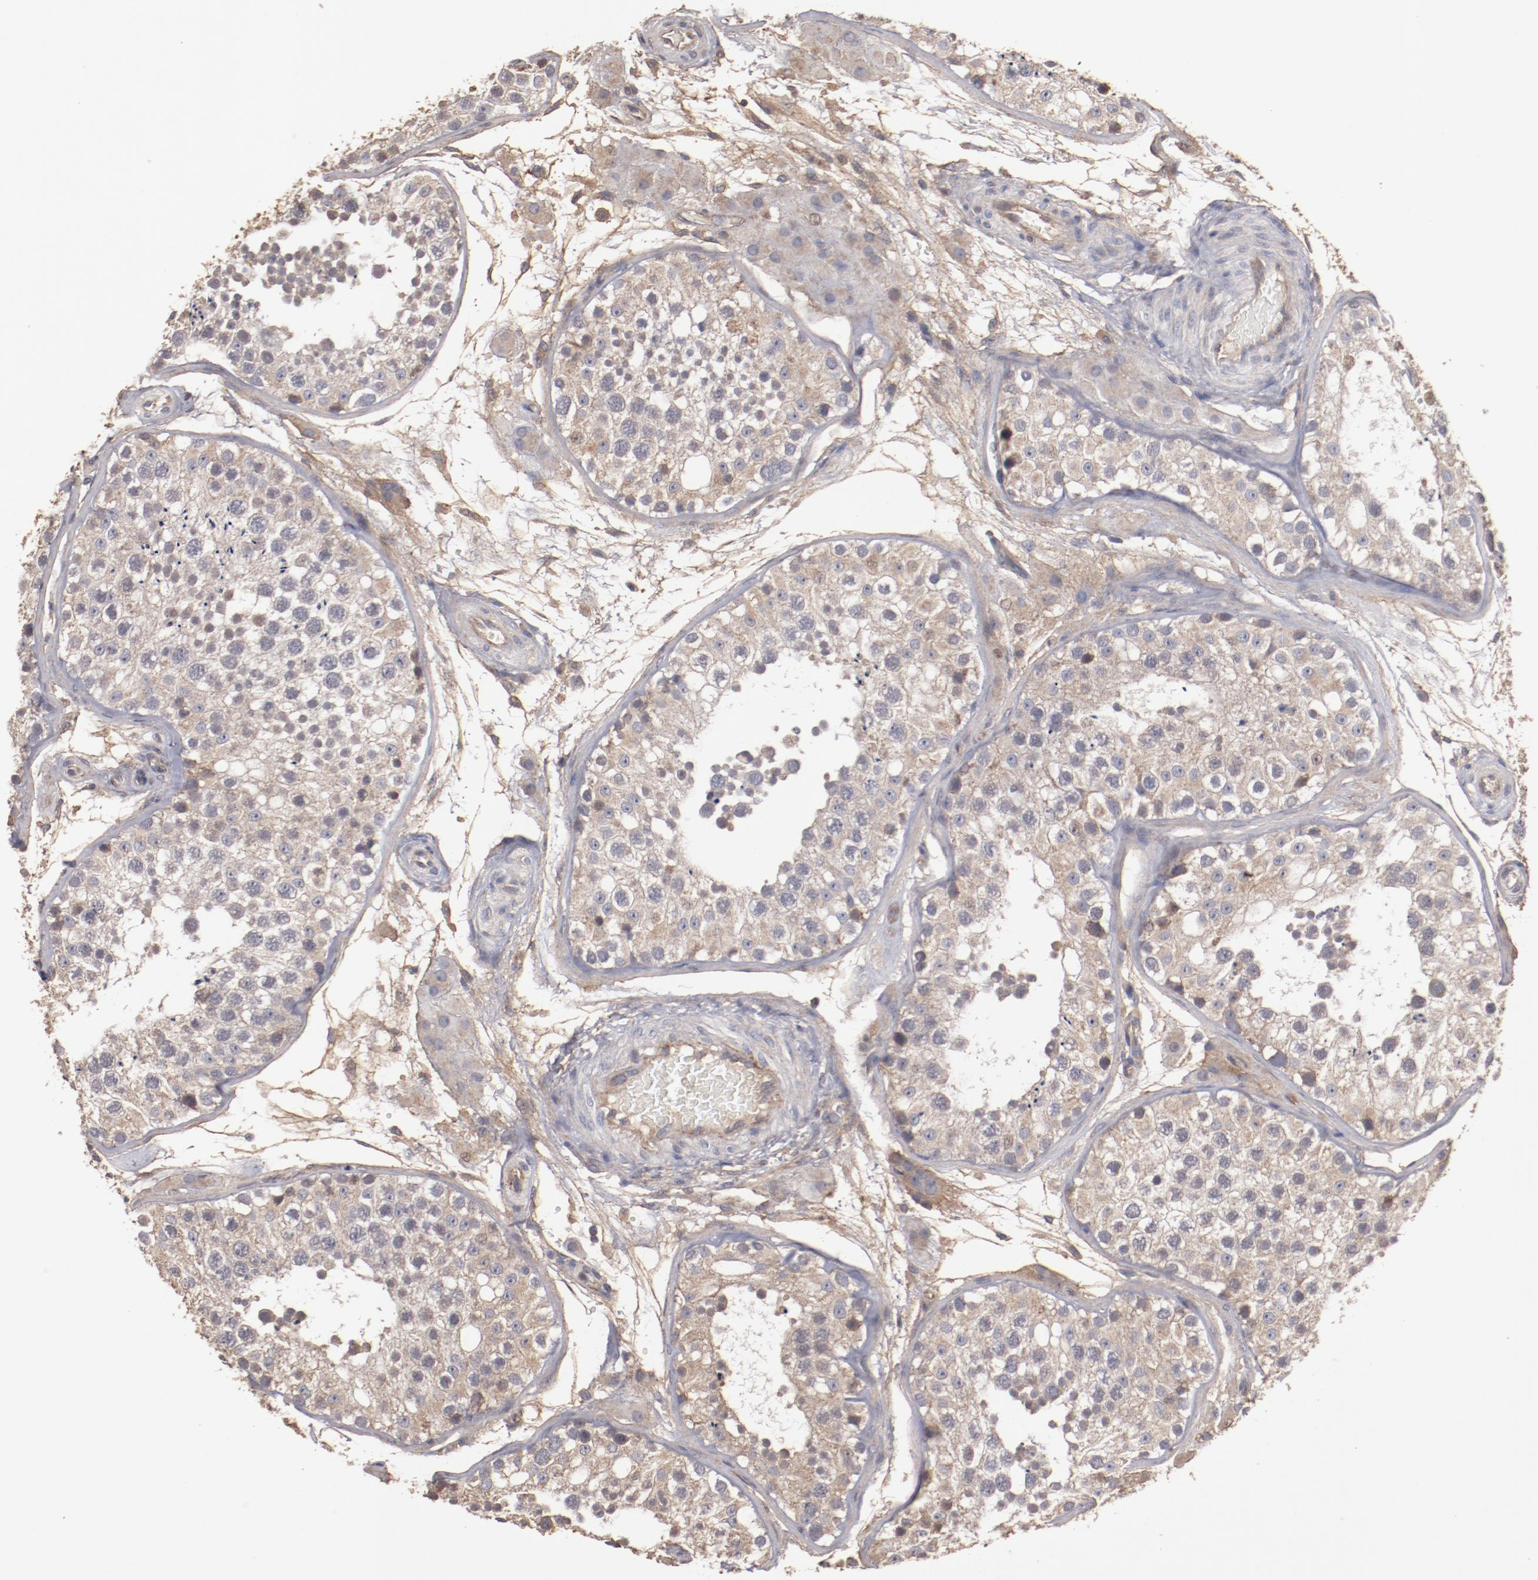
{"staining": {"intensity": "weak", "quantity": ">75%", "location": "cytoplasmic/membranous"}, "tissue": "testis", "cell_type": "Cells in seminiferous ducts", "image_type": "normal", "snomed": [{"axis": "morphology", "description": "Normal tissue, NOS"}, {"axis": "topography", "description": "Testis"}], "caption": "IHC photomicrograph of unremarkable testis: testis stained using immunohistochemistry reveals low levels of weak protein expression localized specifically in the cytoplasmic/membranous of cells in seminiferous ducts, appearing as a cytoplasmic/membranous brown color.", "gene": "DIPK2B", "patient": {"sex": "male", "age": 26}}